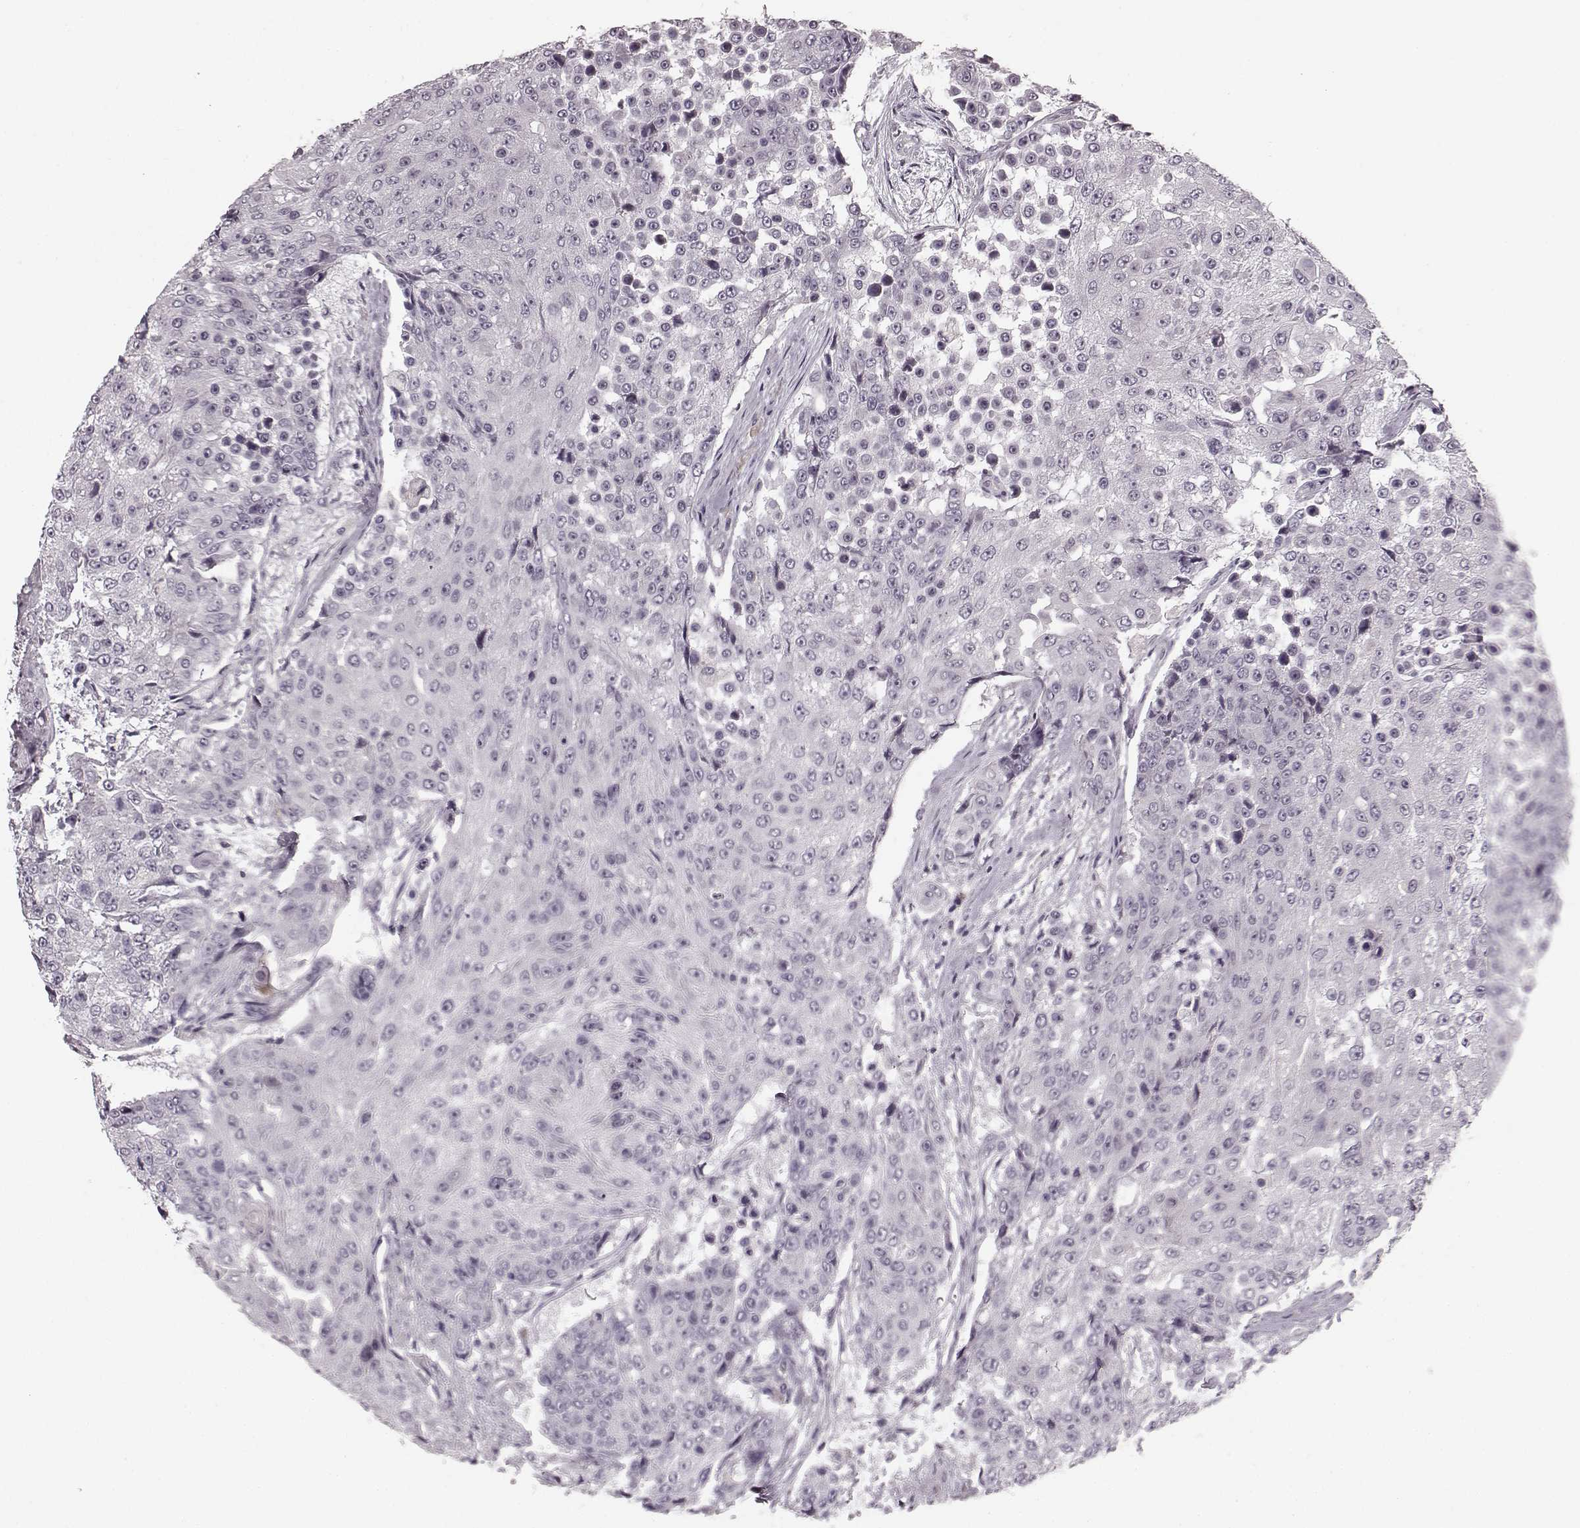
{"staining": {"intensity": "negative", "quantity": "none", "location": "none"}, "tissue": "urothelial cancer", "cell_type": "Tumor cells", "image_type": "cancer", "snomed": [{"axis": "morphology", "description": "Urothelial carcinoma, High grade"}, {"axis": "topography", "description": "Urinary bladder"}], "caption": "Tumor cells are negative for protein expression in human high-grade urothelial carcinoma. (Brightfield microscopy of DAB (3,3'-diaminobenzidine) IHC at high magnification).", "gene": "FAM234B", "patient": {"sex": "female", "age": 63}}